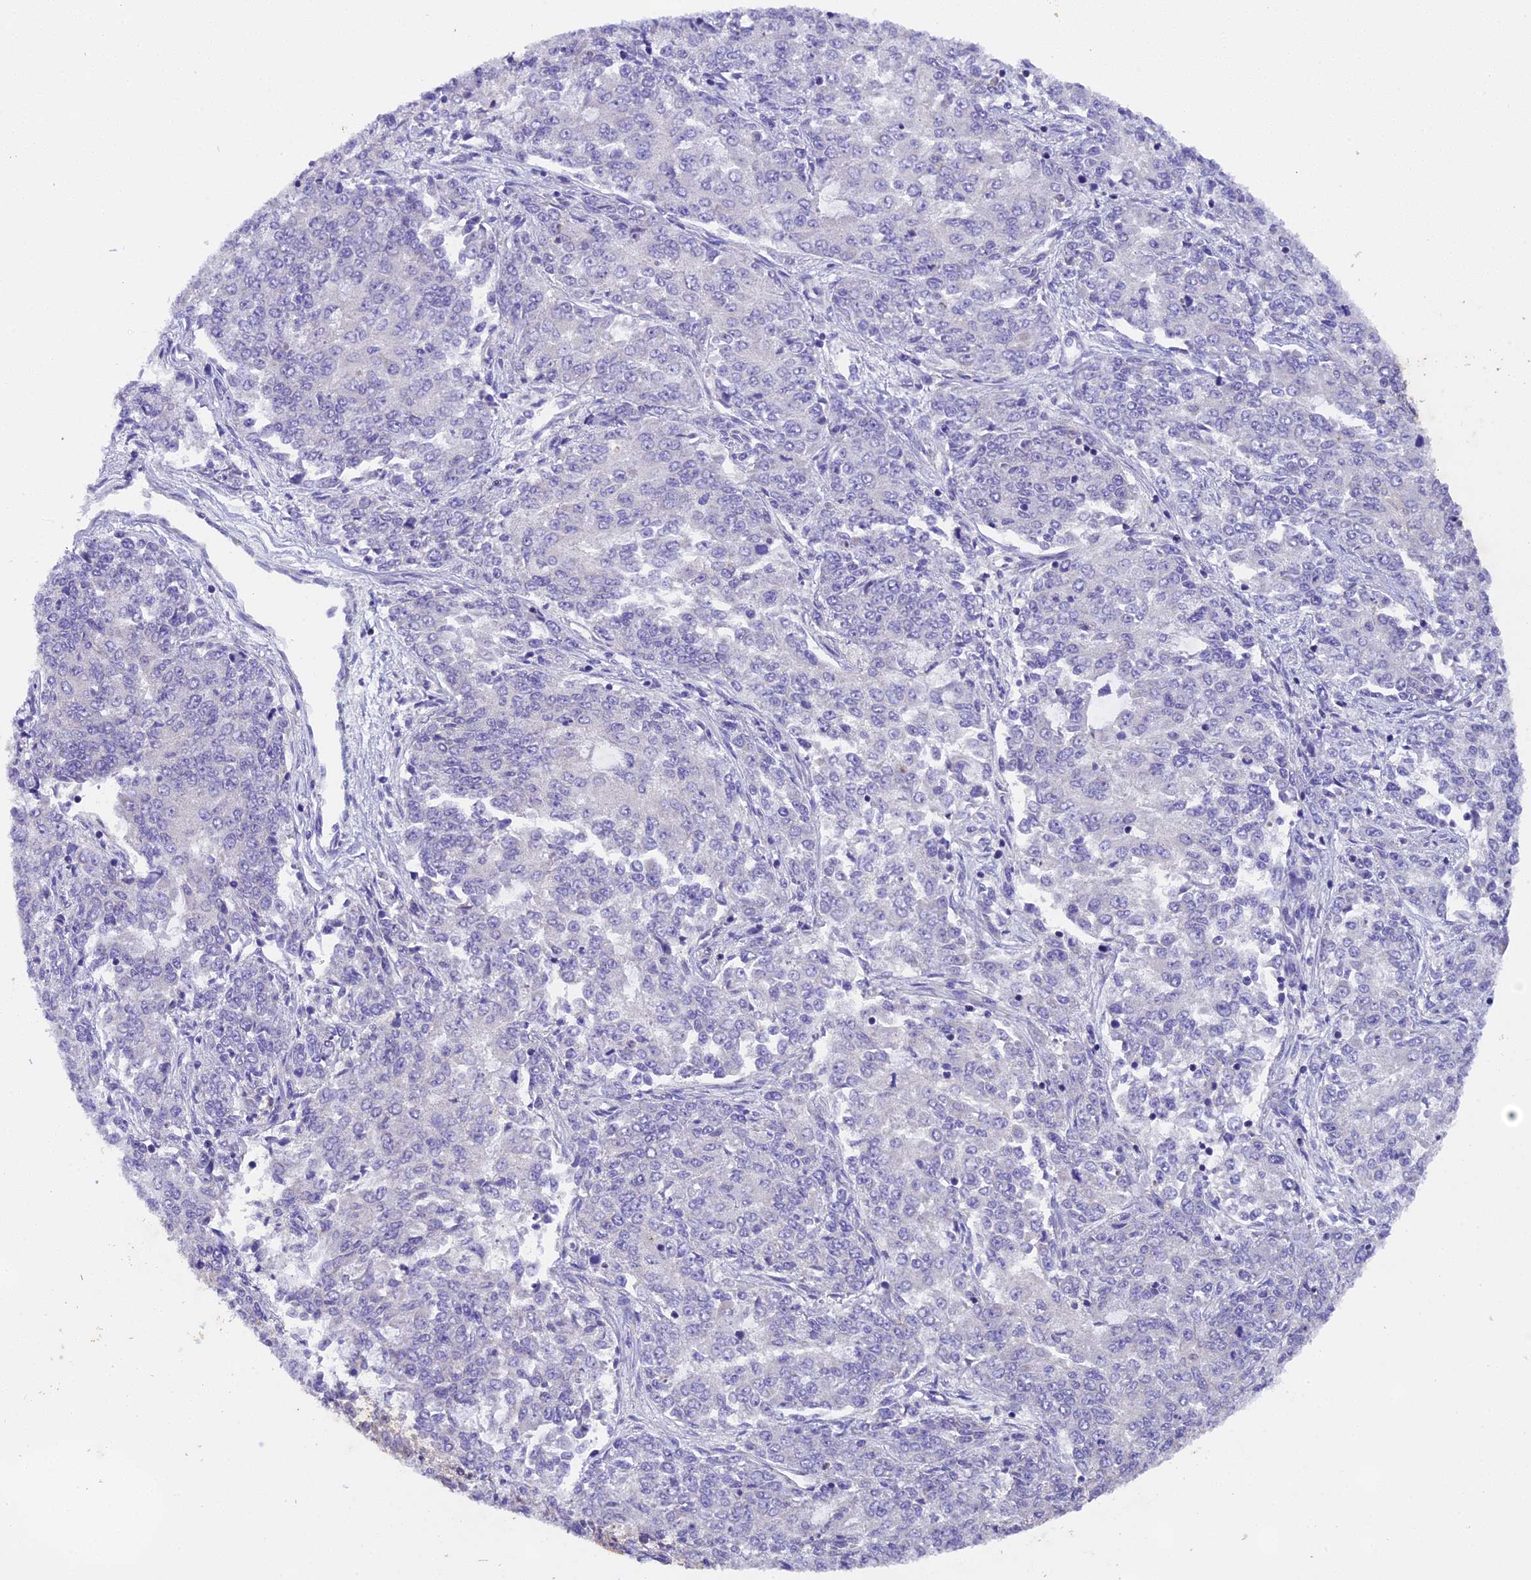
{"staining": {"intensity": "negative", "quantity": "none", "location": "none"}, "tissue": "endometrial cancer", "cell_type": "Tumor cells", "image_type": "cancer", "snomed": [{"axis": "morphology", "description": "Adenocarcinoma, NOS"}, {"axis": "topography", "description": "Endometrium"}], "caption": "Histopathology image shows no protein staining in tumor cells of endometrial adenocarcinoma tissue.", "gene": "SP4", "patient": {"sex": "female", "age": 50}}